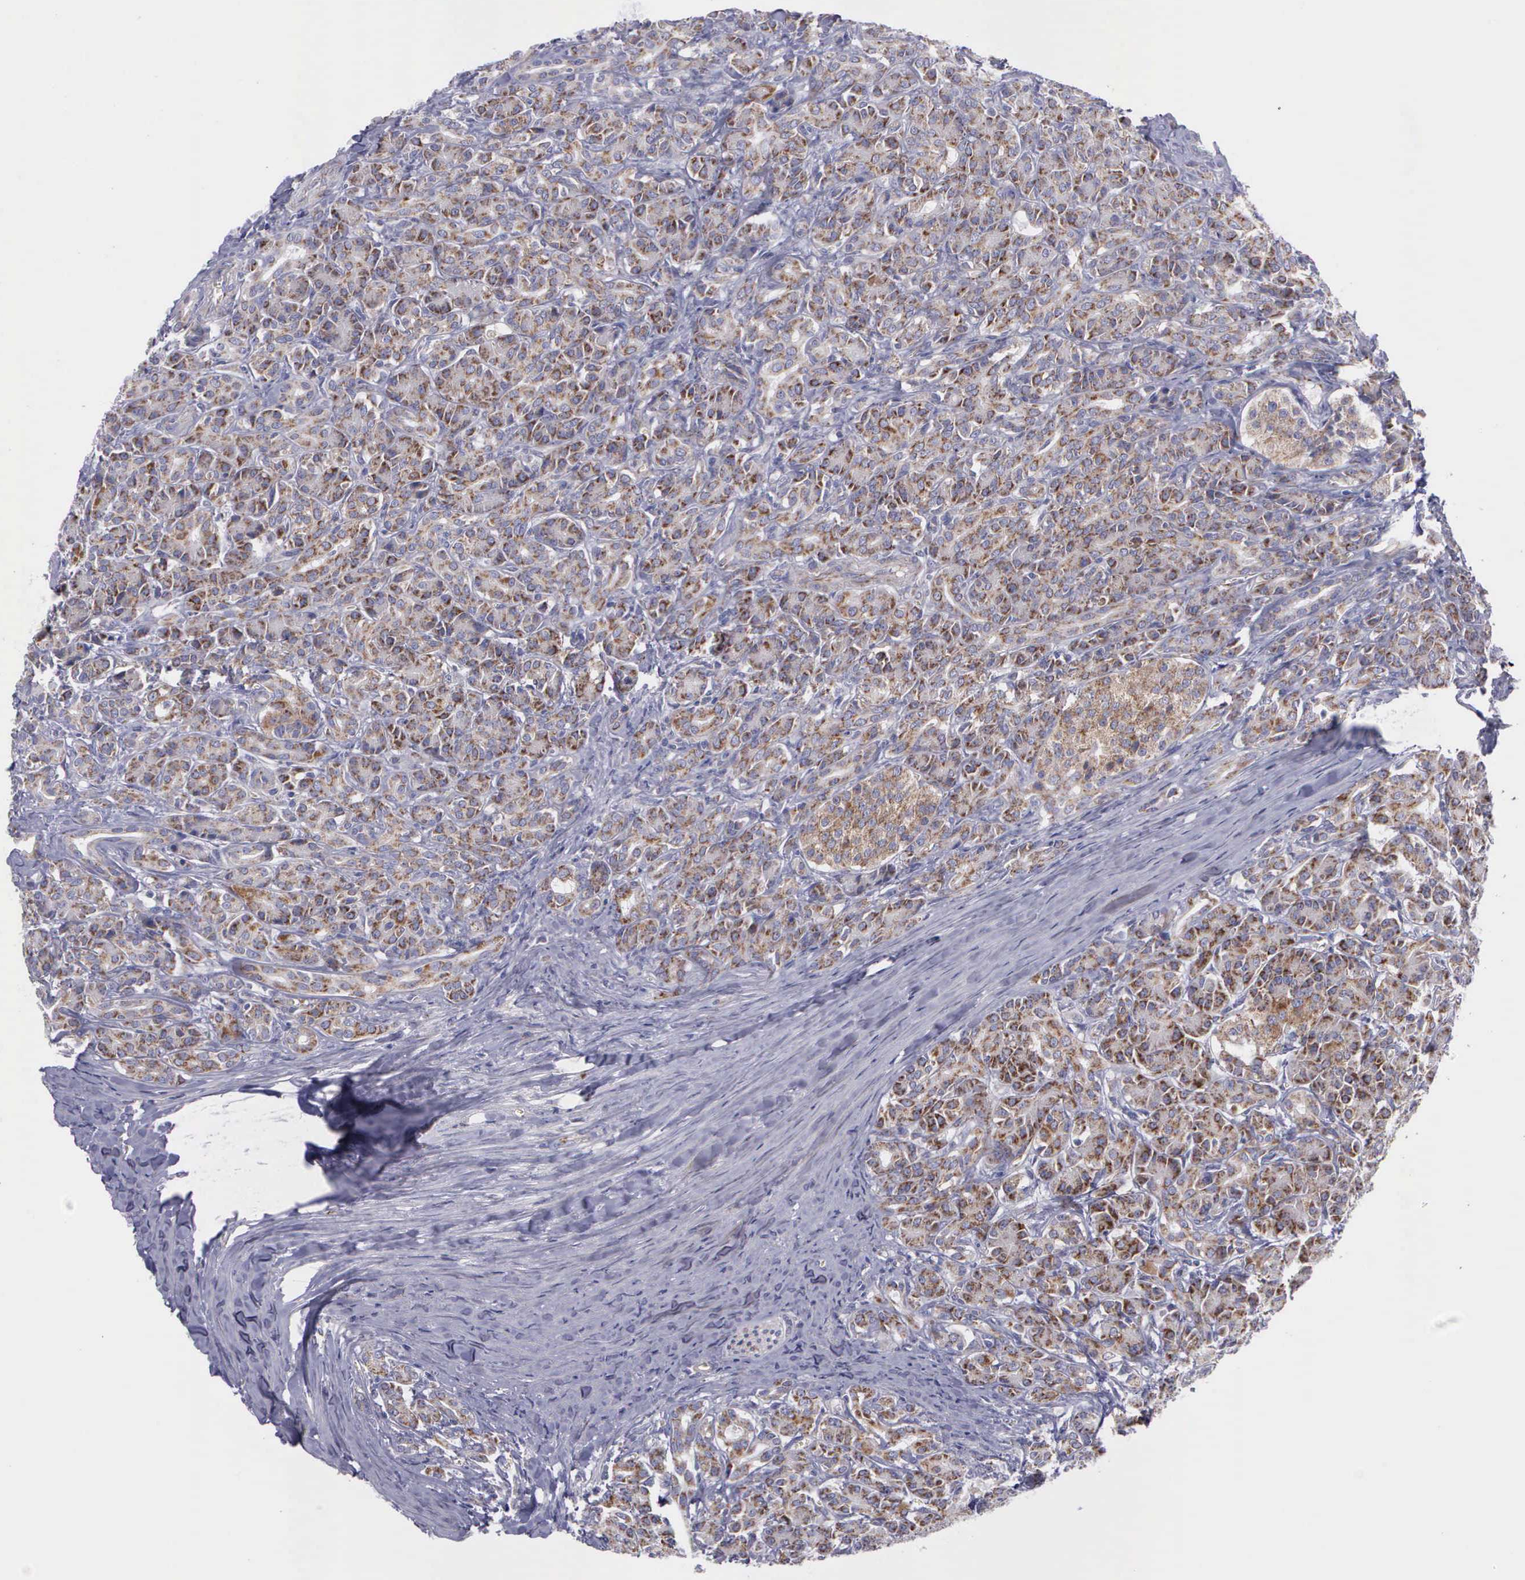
{"staining": {"intensity": "moderate", "quantity": ">75%", "location": "cytoplasmic/membranous"}, "tissue": "pancreas", "cell_type": "Exocrine glandular cells", "image_type": "normal", "snomed": [{"axis": "morphology", "description": "Normal tissue, NOS"}, {"axis": "topography", "description": "Lymph node"}, {"axis": "topography", "description": "Pancreas"}], "caption": "High-power microscopy captured an immunohistochemistry micrograph of benign pancreas, revealing moderate cytoplasmic/membranous expression in about >75% of exocrine glandular cells.", "gene": "SYNJ2BP", "patient": {"sex": "male", "age": 59}}